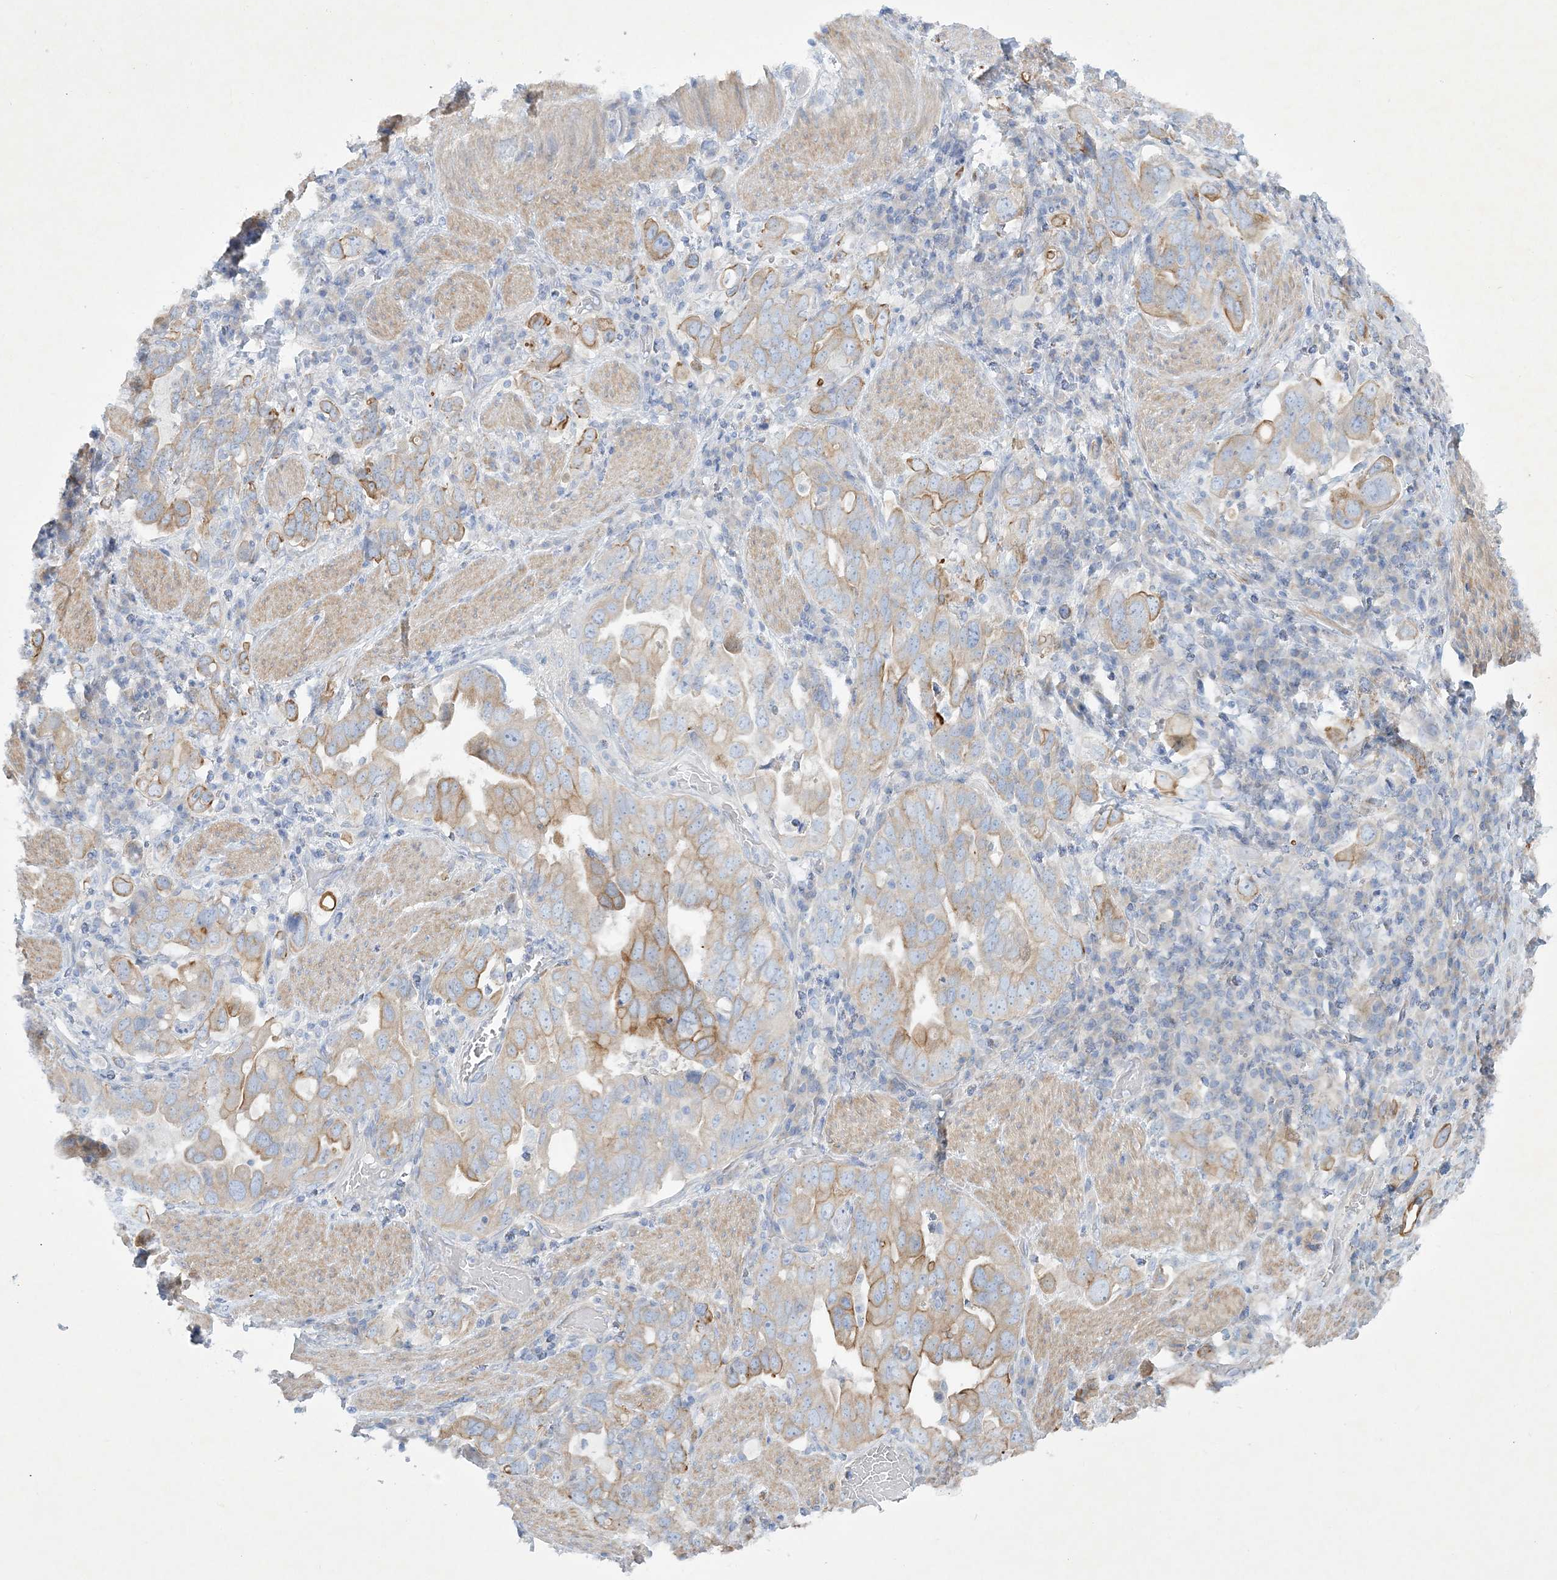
{"staining": {"intensity": "moderate", "quantity": ">75%", "location": "cytoplasmic/membranous"}, "tissue": "stomach cancer", "cell_type": "Tumor cells", "image_type": "cancer", "snomed": [{"axis": "morphology", "description": "Adenocarcinoma, NOS"}, {"axis": "topography", "description": "Stomach, upper"}], "caption": "Moderate cytoplasmic/membranous positivity is present in about >75% of tumor cells in stomach cancer (adenocarcinoma). (IHC, brightfield microscopy, high magnification).", "gene": "FARSB", "patient": {"sex": "male", "age": 62}}